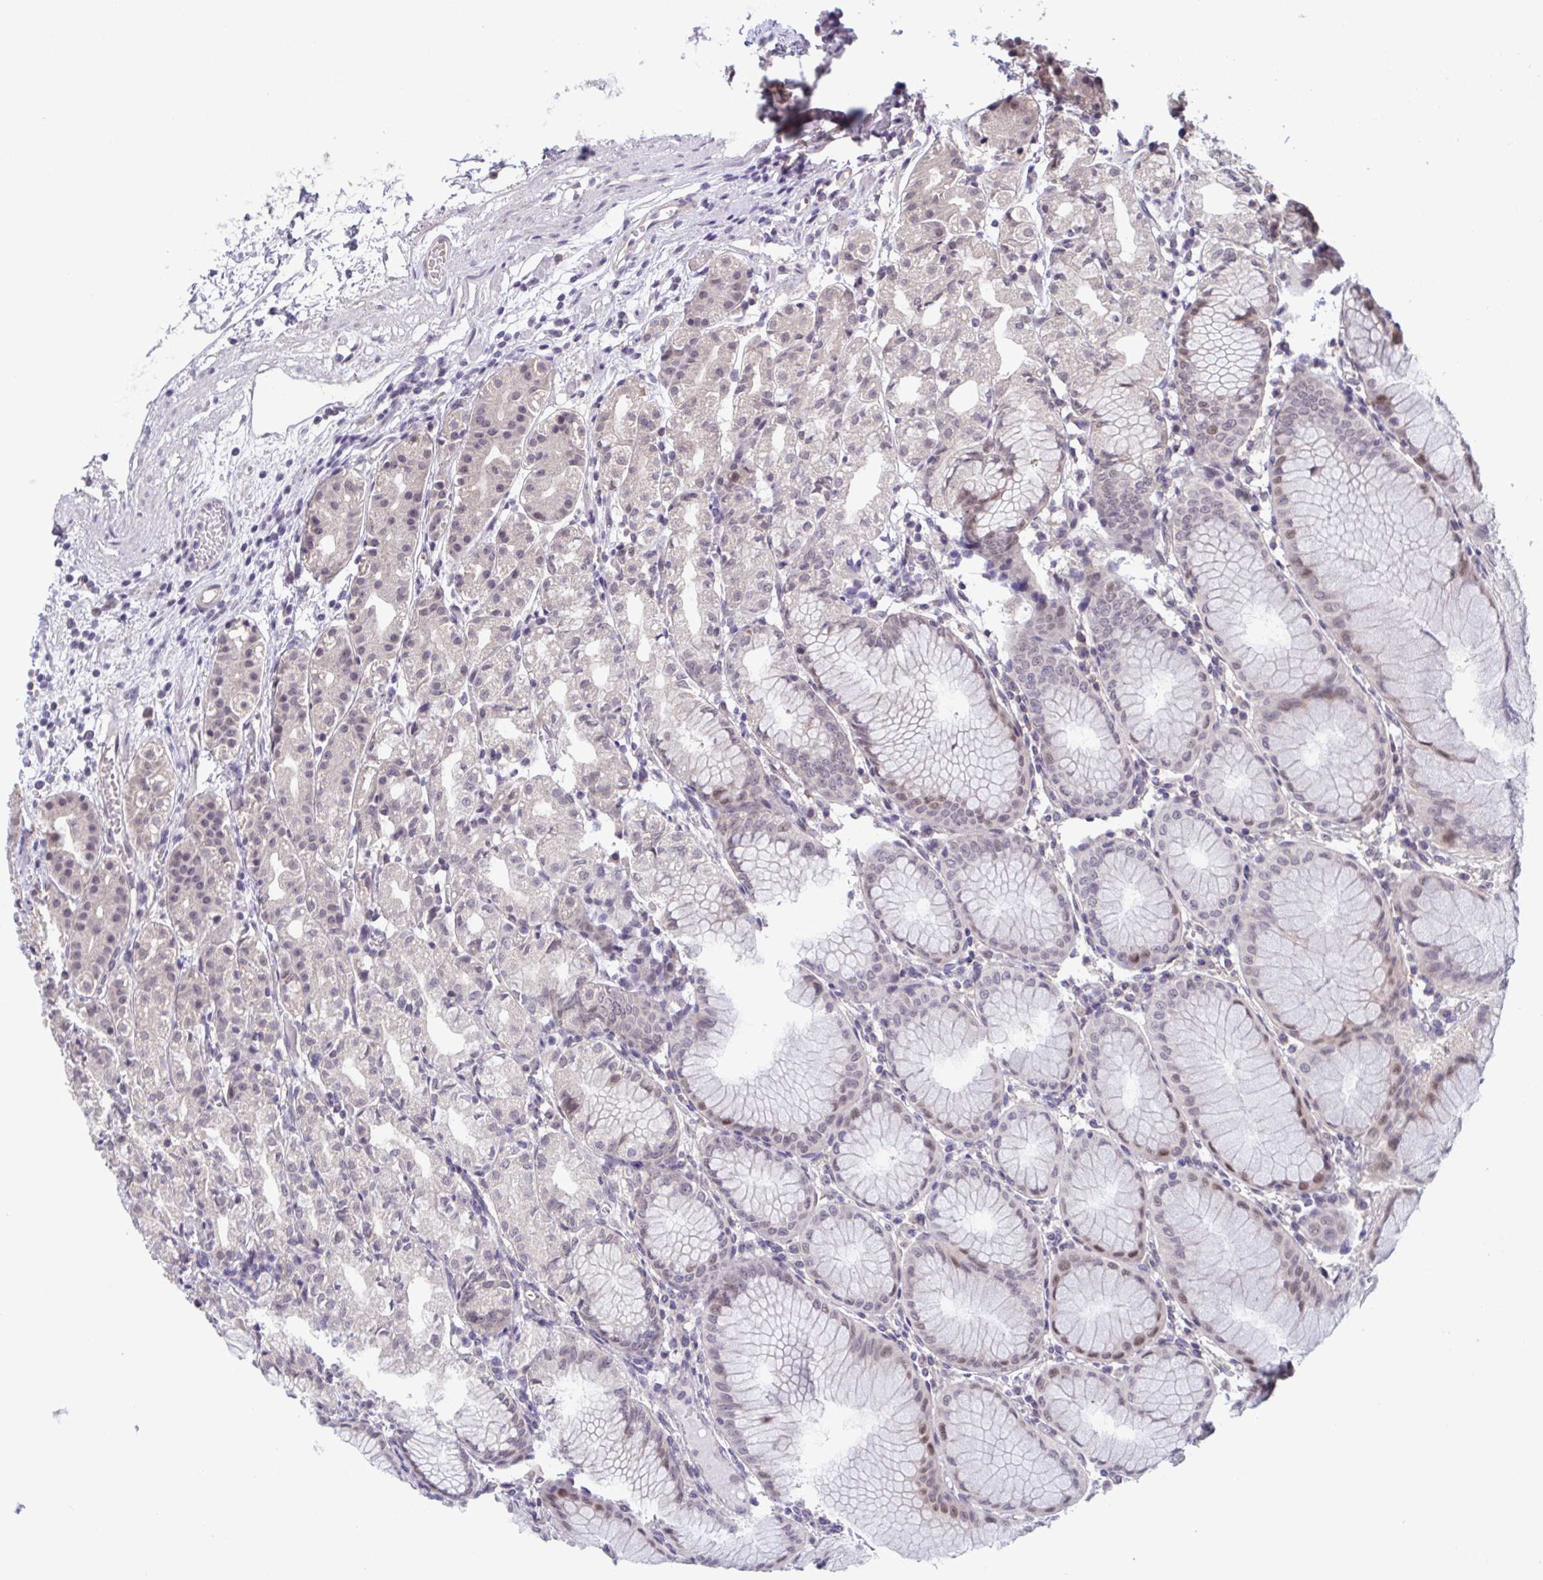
{"staining": {"intensity": "moderate", "quantity": "<25%", "location": "nuclear"}, "tissue": "stomach", "cell_type": "Glandular cells", "image_type": "normal", "snomed": [{"axis": "morphology", "description": "Normal tissue, NOS"}, {"axis": "topography", "description": "Stomach"}], "caption": "High-magnification brightfield microscopy of benign stomach stained with DAB (brown) and counterstained with hematoxylin (blue). glandular cells exhibit moderate nuclear expression is present in about<25% of cells.", "gene": "RIOK1", "patient": {"sex": "female", "age": 57}}